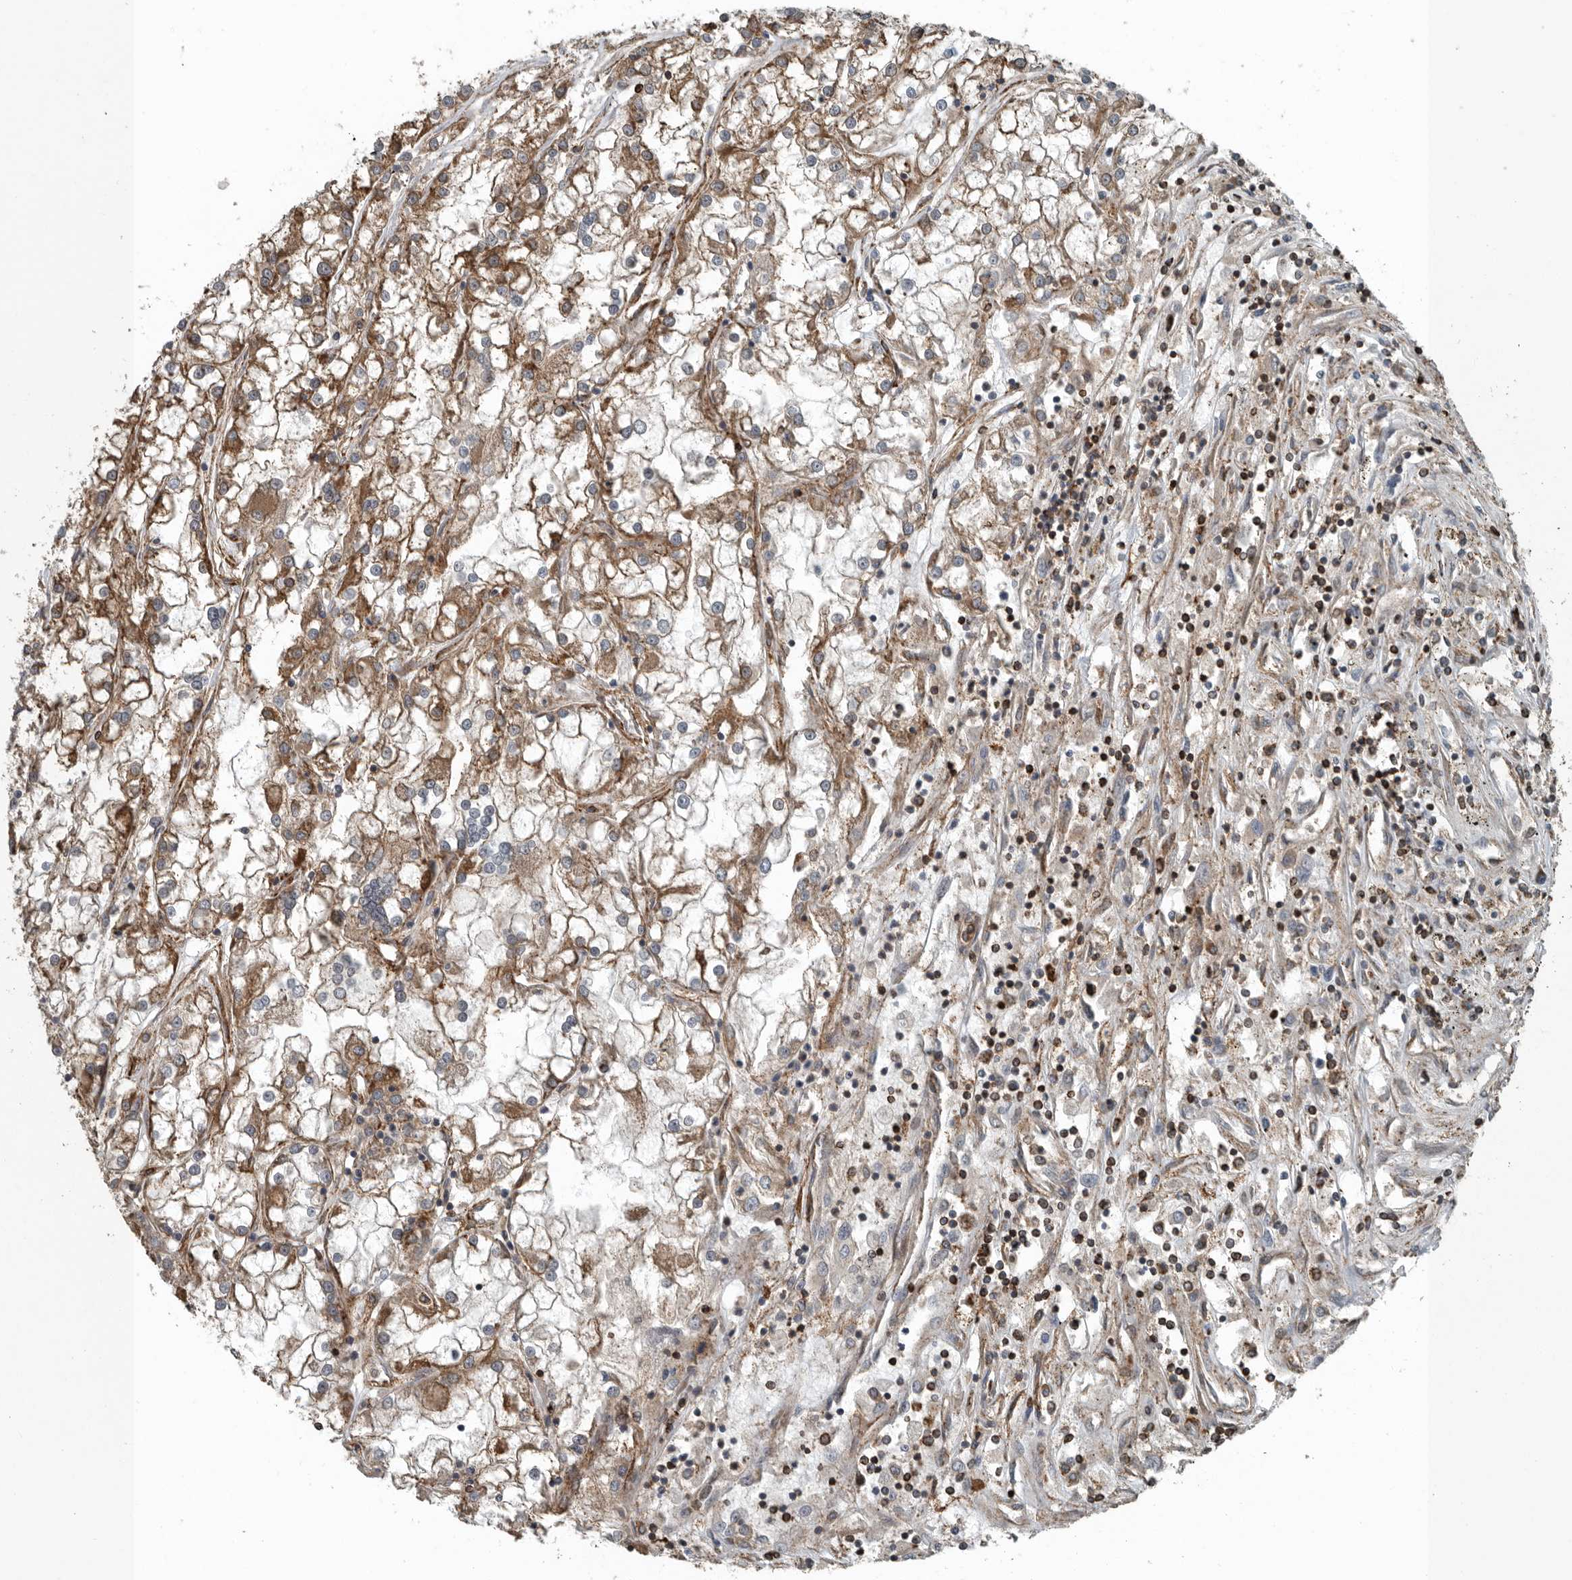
{"staining": {"intensity": "moderate", "quantity": "25%-75%", "location": "cytoplasmic/membranous"}, "tissue": "renal cancer", "cell_type": "Tumor cells", "image_type": "cancer", "snomed": [{"axis": "morphology", "description": "Adenocarcinoma, NOS"}, {"axis": "topography", "description": "Kidney"}], "caption": "IHC staining of adenocarcinoma (renal), which displays medium levels of moderate cytoplasmic/membranous expression in about 25%-75% of tumor cells indicating moderate cytoplasmic/membranous protein expression. The staining was performed using DAB (brown) for protein detection and nuclei were counterstained in hematoxylin (blue).", "gene": "AMFR", "patient": {"sex": "female", "age": 52}}